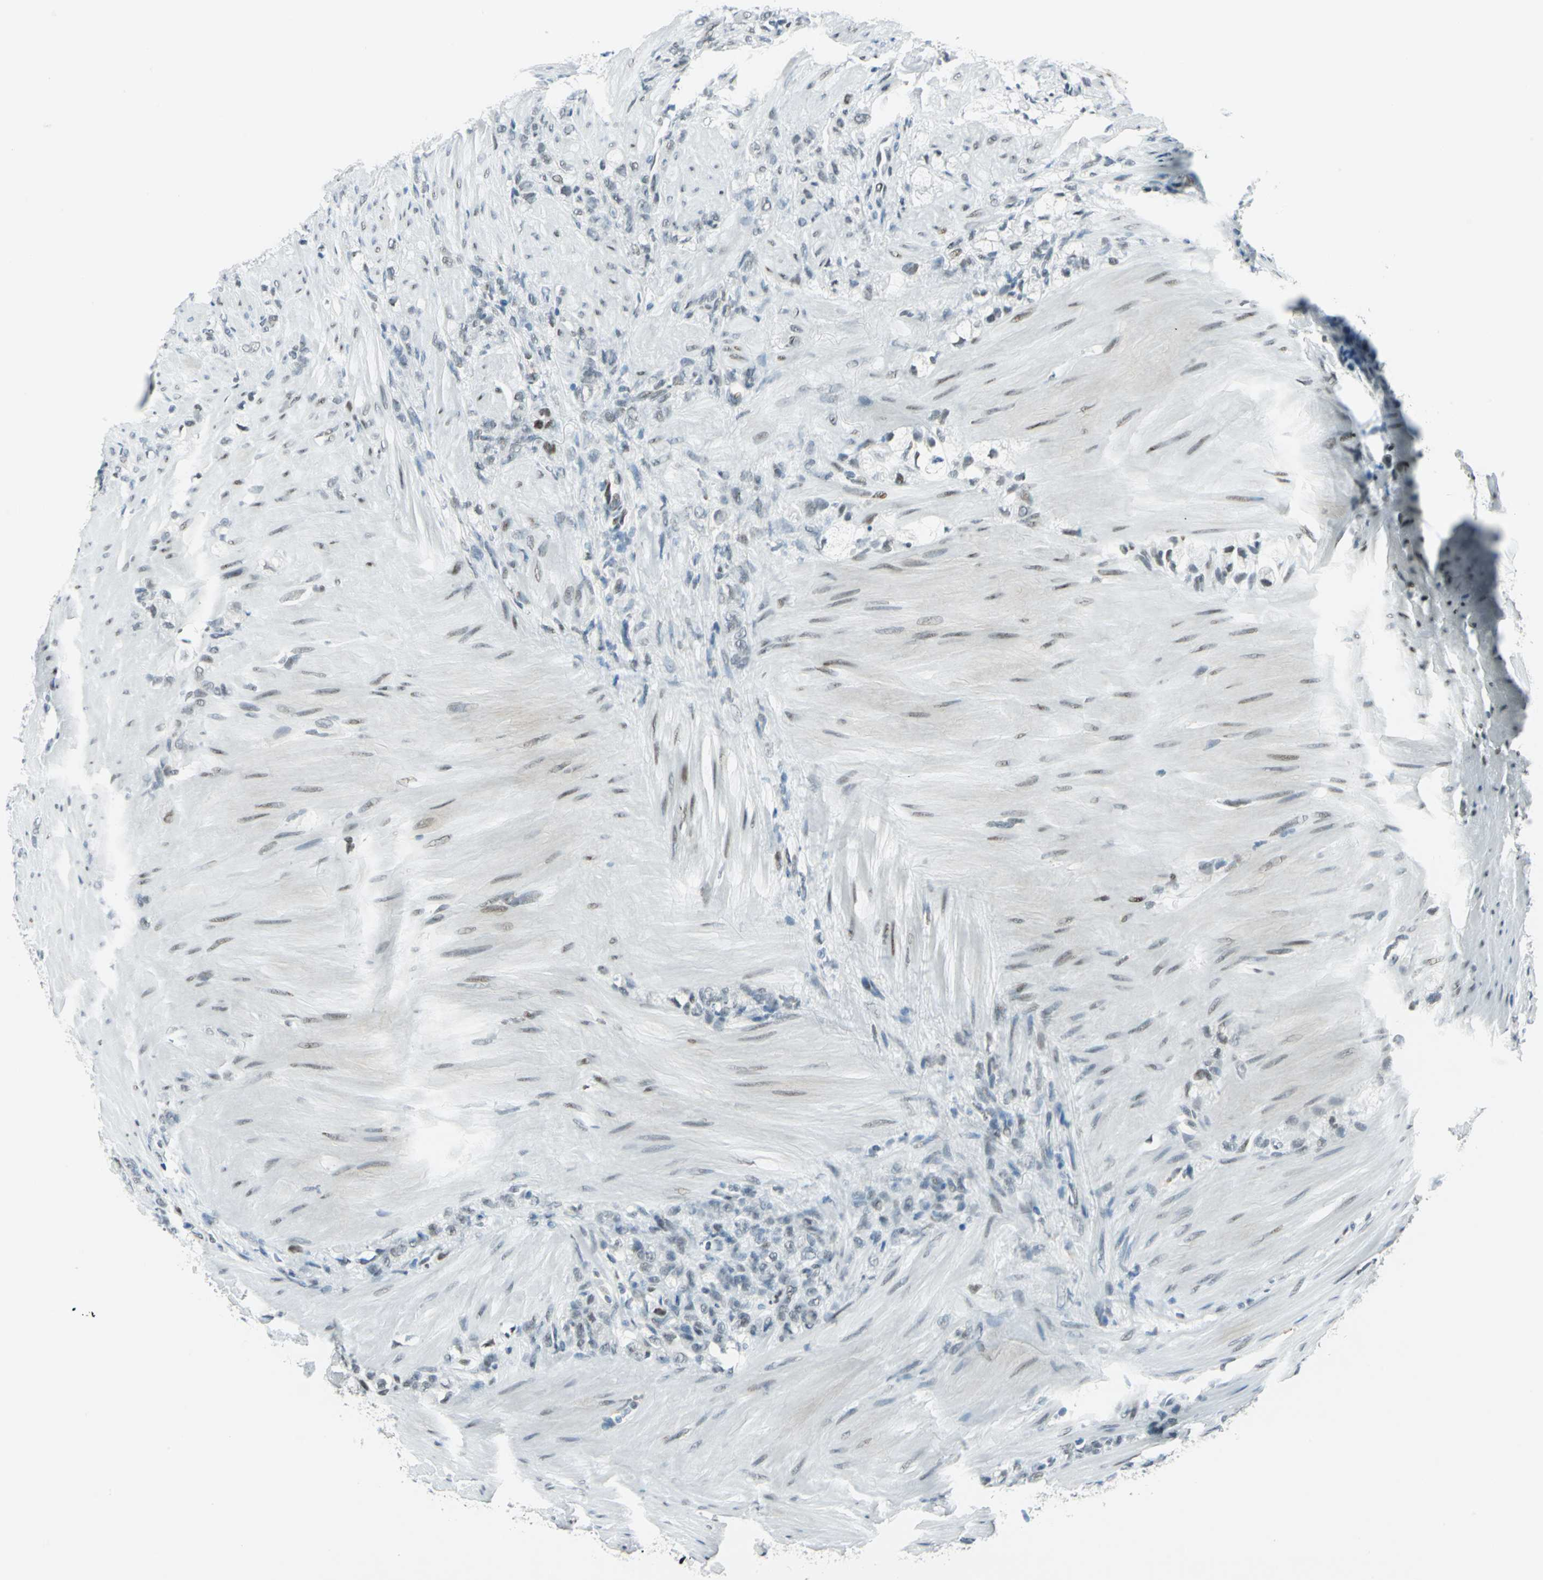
{"staining": {"intensity": "weak", "quantity": "<25%", "location": "nuclear"}, "tissue": "stomach cancer", "cell_type": "Tumor cells", "image_type": "cancer", "snomed": [{"axis": "morphology", "description": "Adenocarcinoma, NOS"}, {"axis": "topography", "description": "Stomach"}], "caption": "An image of human stomach cancer is negative for staining in tumor cells. (DAB (3,3'-diaminobenzidine) immunohistochemistry (IHC) visualized using brightfield microscopy, high magnification).", "gene": "MTMR10", "patient": {"sex": "male", "age": 82}}